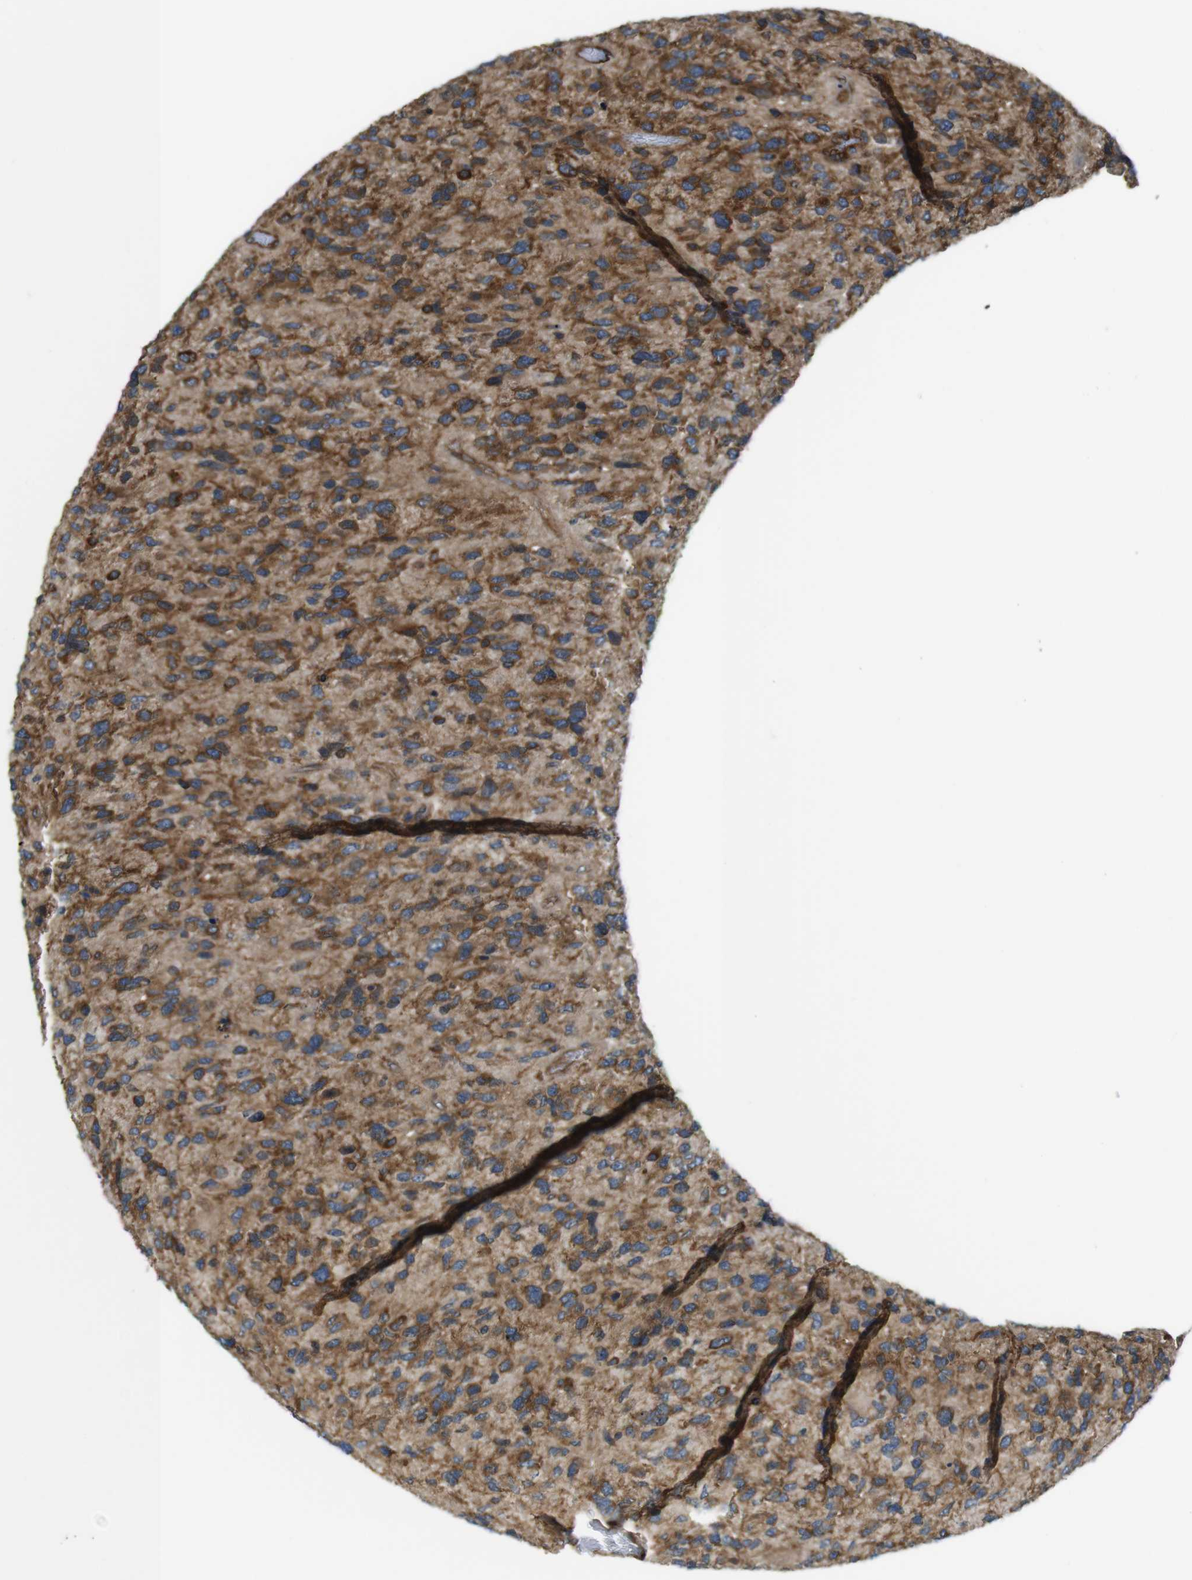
{"staining": {"intensity": "strong", "quantity": ">75%", "location": "cytoplasmic/membranous"}, "tissue": "glioma", "cell_type": "Tumor cells", "image_type": "cancer", "snomed": [{"axis": "morphology", "description": "Glioma, malignant, High grade"}, {"axis": "topography", "description": "Brain"}], "caption": "A high-resolution histopathology image shows immunohistochemistry staining of high-grade glioma (malignant), which exhibits strong cytoplasmic/membranous positivity in approximately >75% of tumor cells.", "gene": "TSC1", "patient": {"sex": "female", "age": 58}}